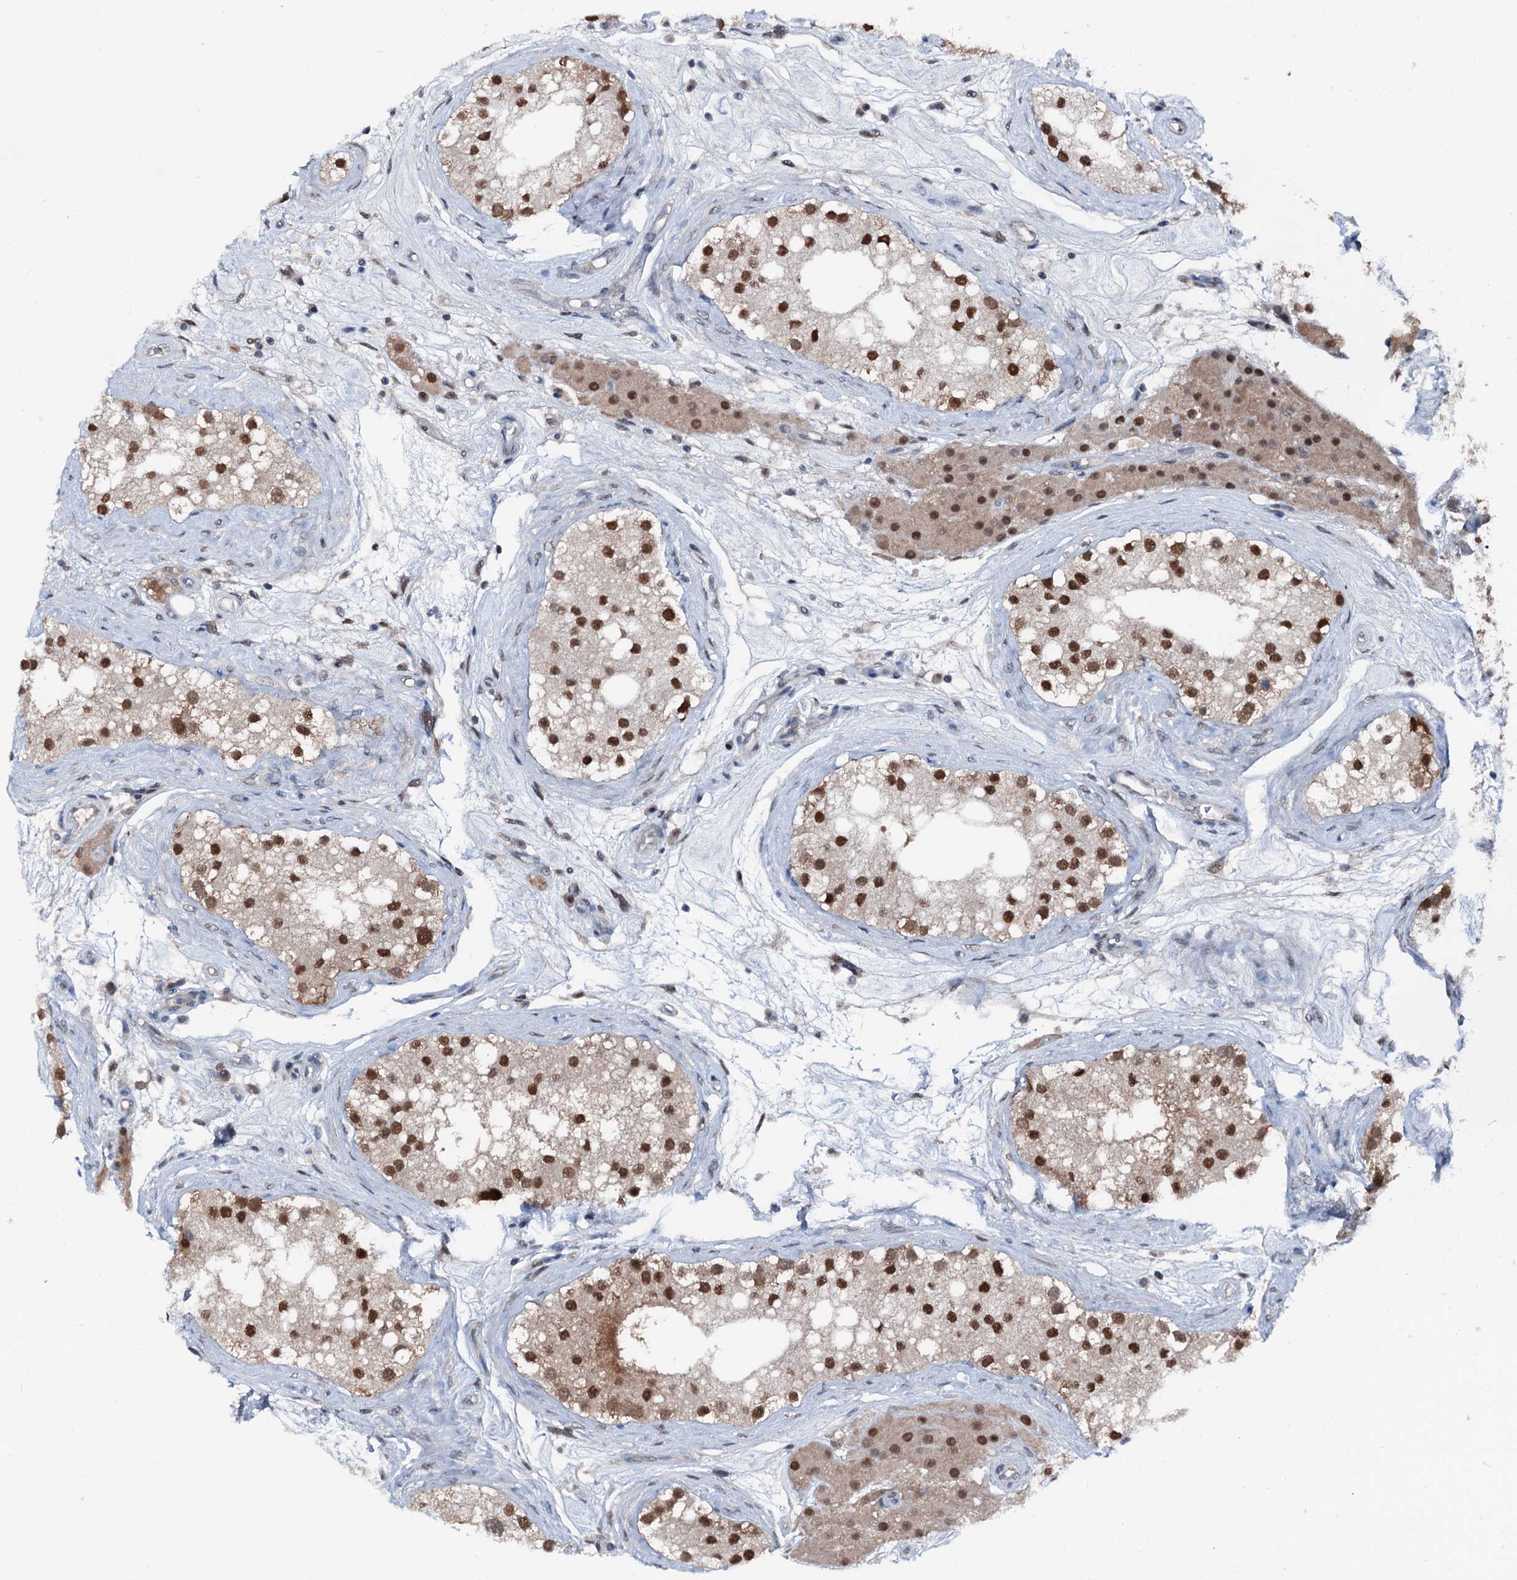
{"staining": {"intensity": "moderate", "quantity": ">75%", "location": "cytoplasmic/membranous,nuclear"}, "tissue": "testis", "cell_type": "Cells in seminiferous ducts", "image_type": "normal", "snomed": [{"axis": "morphology", "description": "Normal tissue, NOS"}, {"axis": "topography", "description": "Testis"}], "caption": "This is a photomicrograph of immunohistochemistry staining of benign testis, which shows moderate staining in the cytoplasmic/membranous,nuclear of cells in seminiferous ducts.", "gene": "PSMD13", "patient": {"sex": "male", "age": 84}}